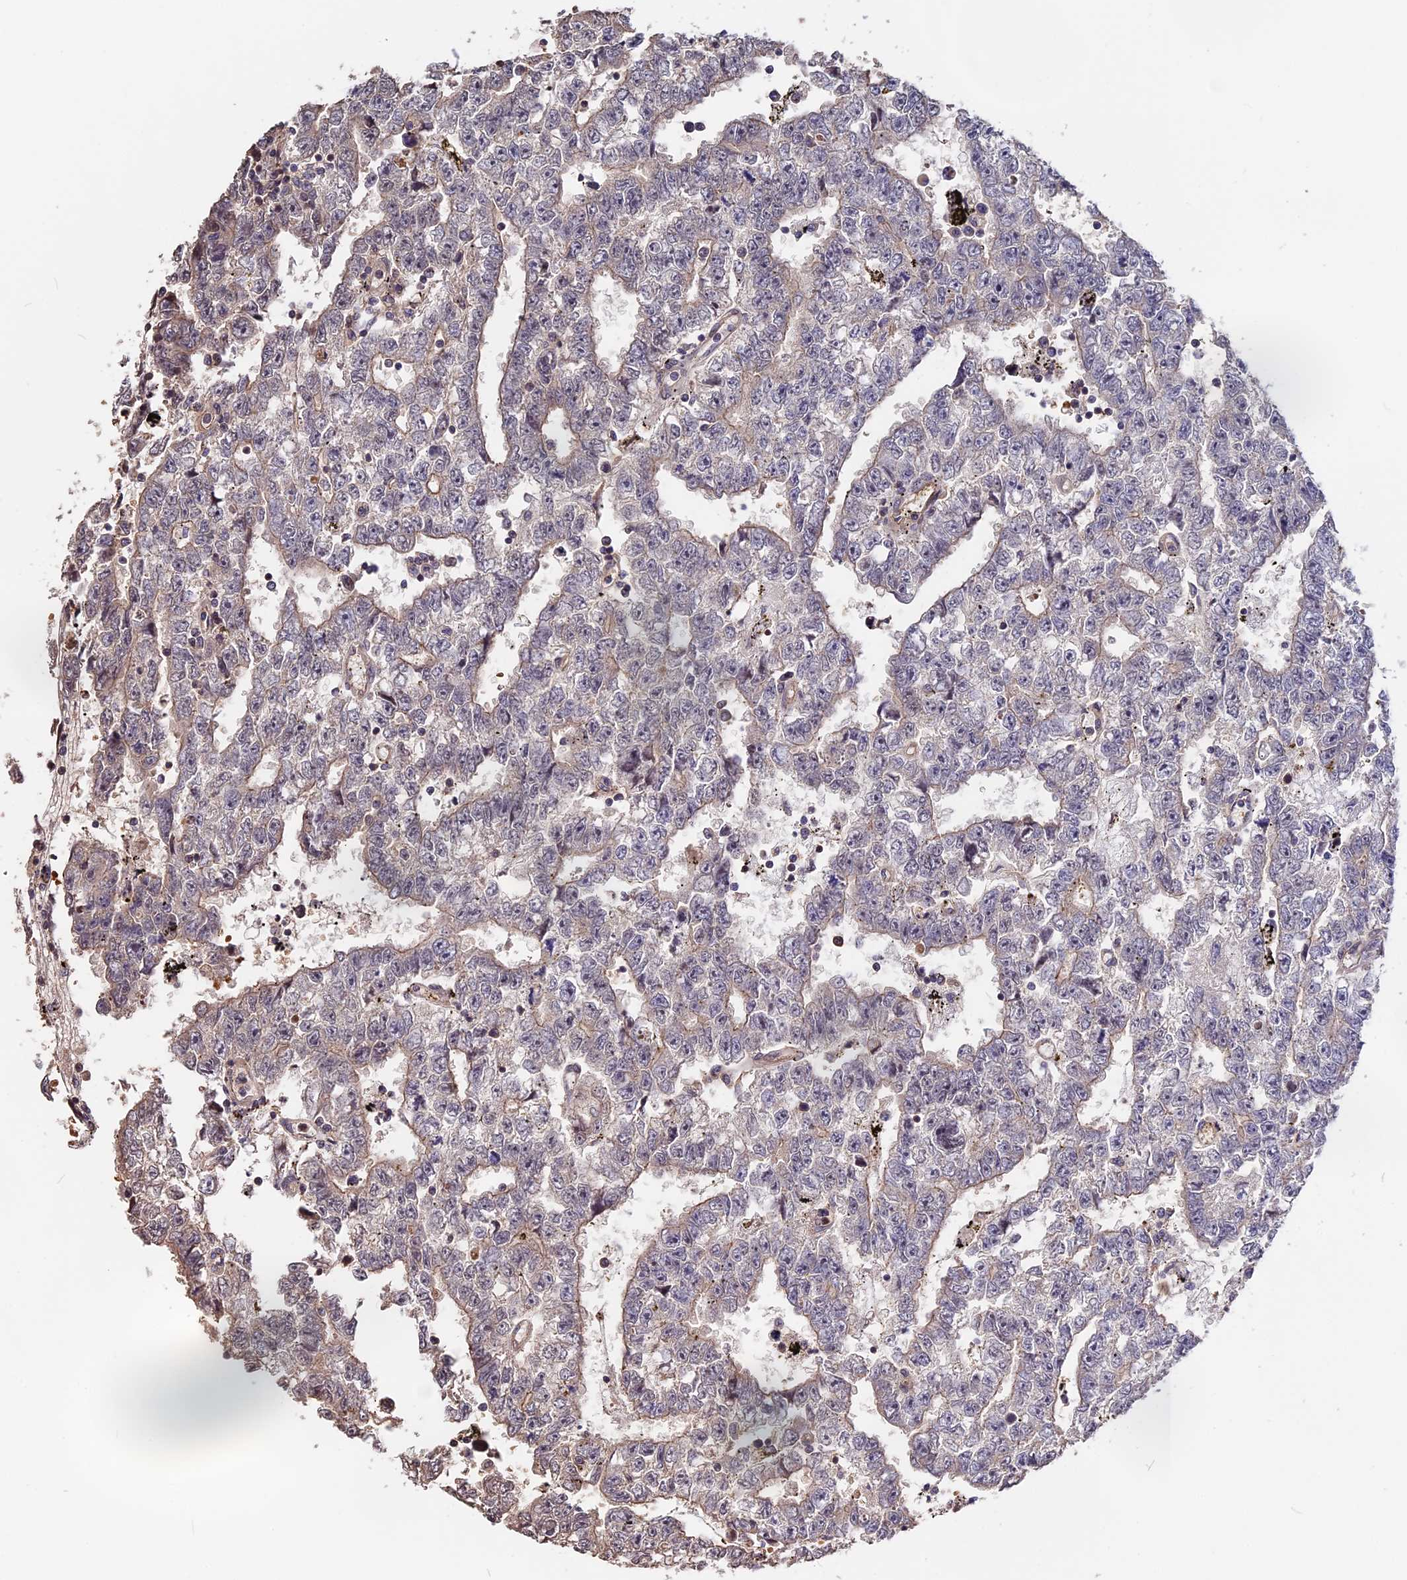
{"staining": {"intensity": "weak", "quantity": "<25%", "location": "cytoplasmic/membranous"}, "tissue": "testis cancer", "cell_type": "Tumor cells", "image_type": "cancer", "snomed": [{"axis": "morphology", "description": "Carcinoma, Embryonal, NOS"}, {"axis": "topography", "description": "Testis"}], "caption": "Immunohistochemical staining of testis embryonal carcinoma displays no significant expression in tumor cells.", "gene": "ZC3H10", "patient": {"sex": "male", "age": 25}}